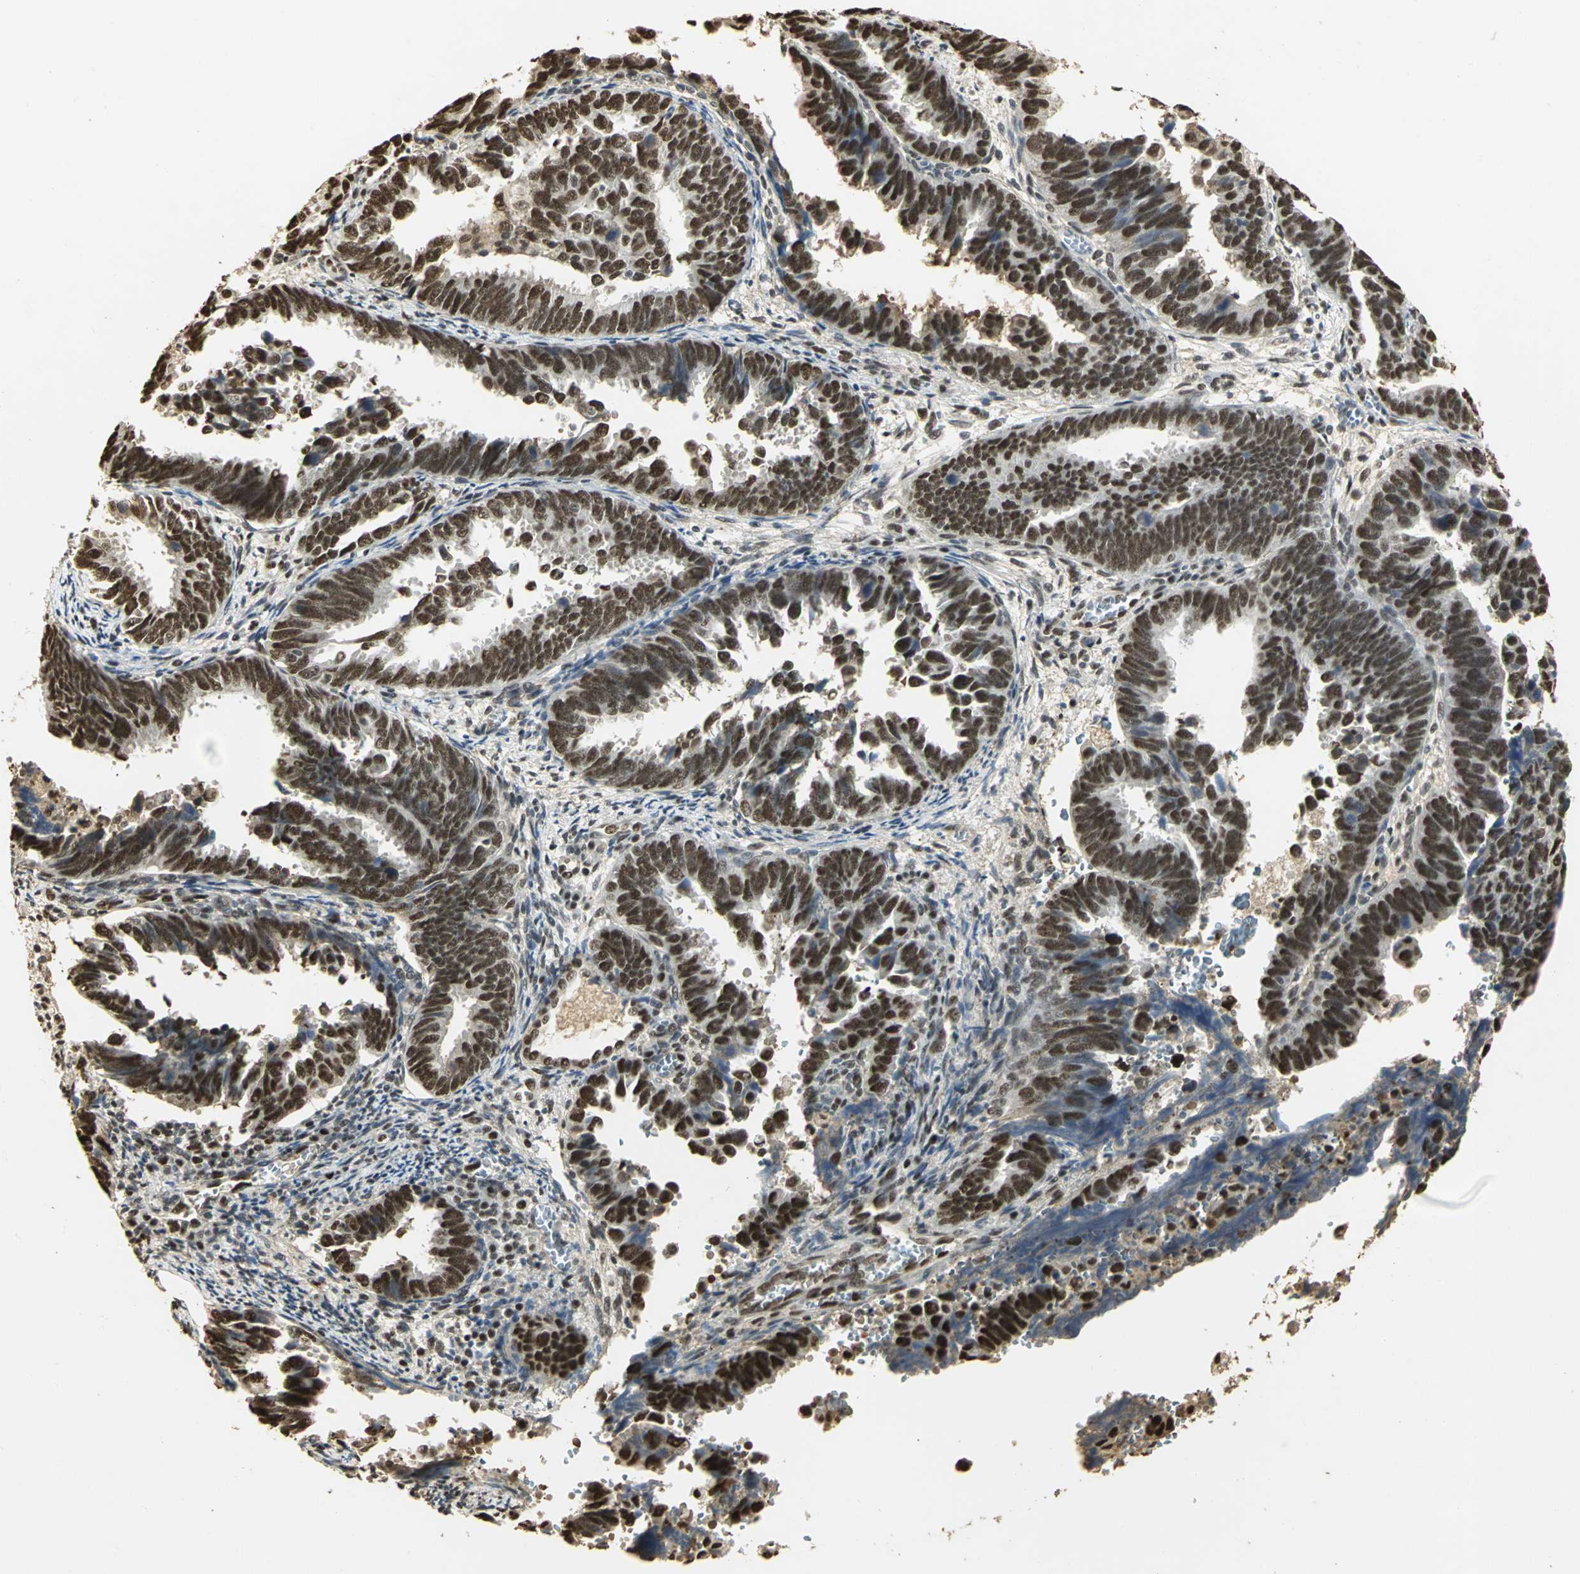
{"staining": {"intensity": "strong", "quantity": ">75%", "location": "nuclear"}, "tissue": "endometrial cancer", "cell_type": "Tumor cells", "image_type": "cancer", "snomed": [{"axis": "morphology", "description": "Adenocarcinoma, NOS"}, {"axis": "topography", "description": "Endometrium"}], "caption": "Immunohistochemical staining of endometrial adenocarcinoma demonstrates high levels of strong nuclear protein expression in approximately >75% of tumor cells. (DAB IHC with brightfield microscopy, high magnification).", "gene": "SET", "patient": {"sex": "female", "age": 75}}